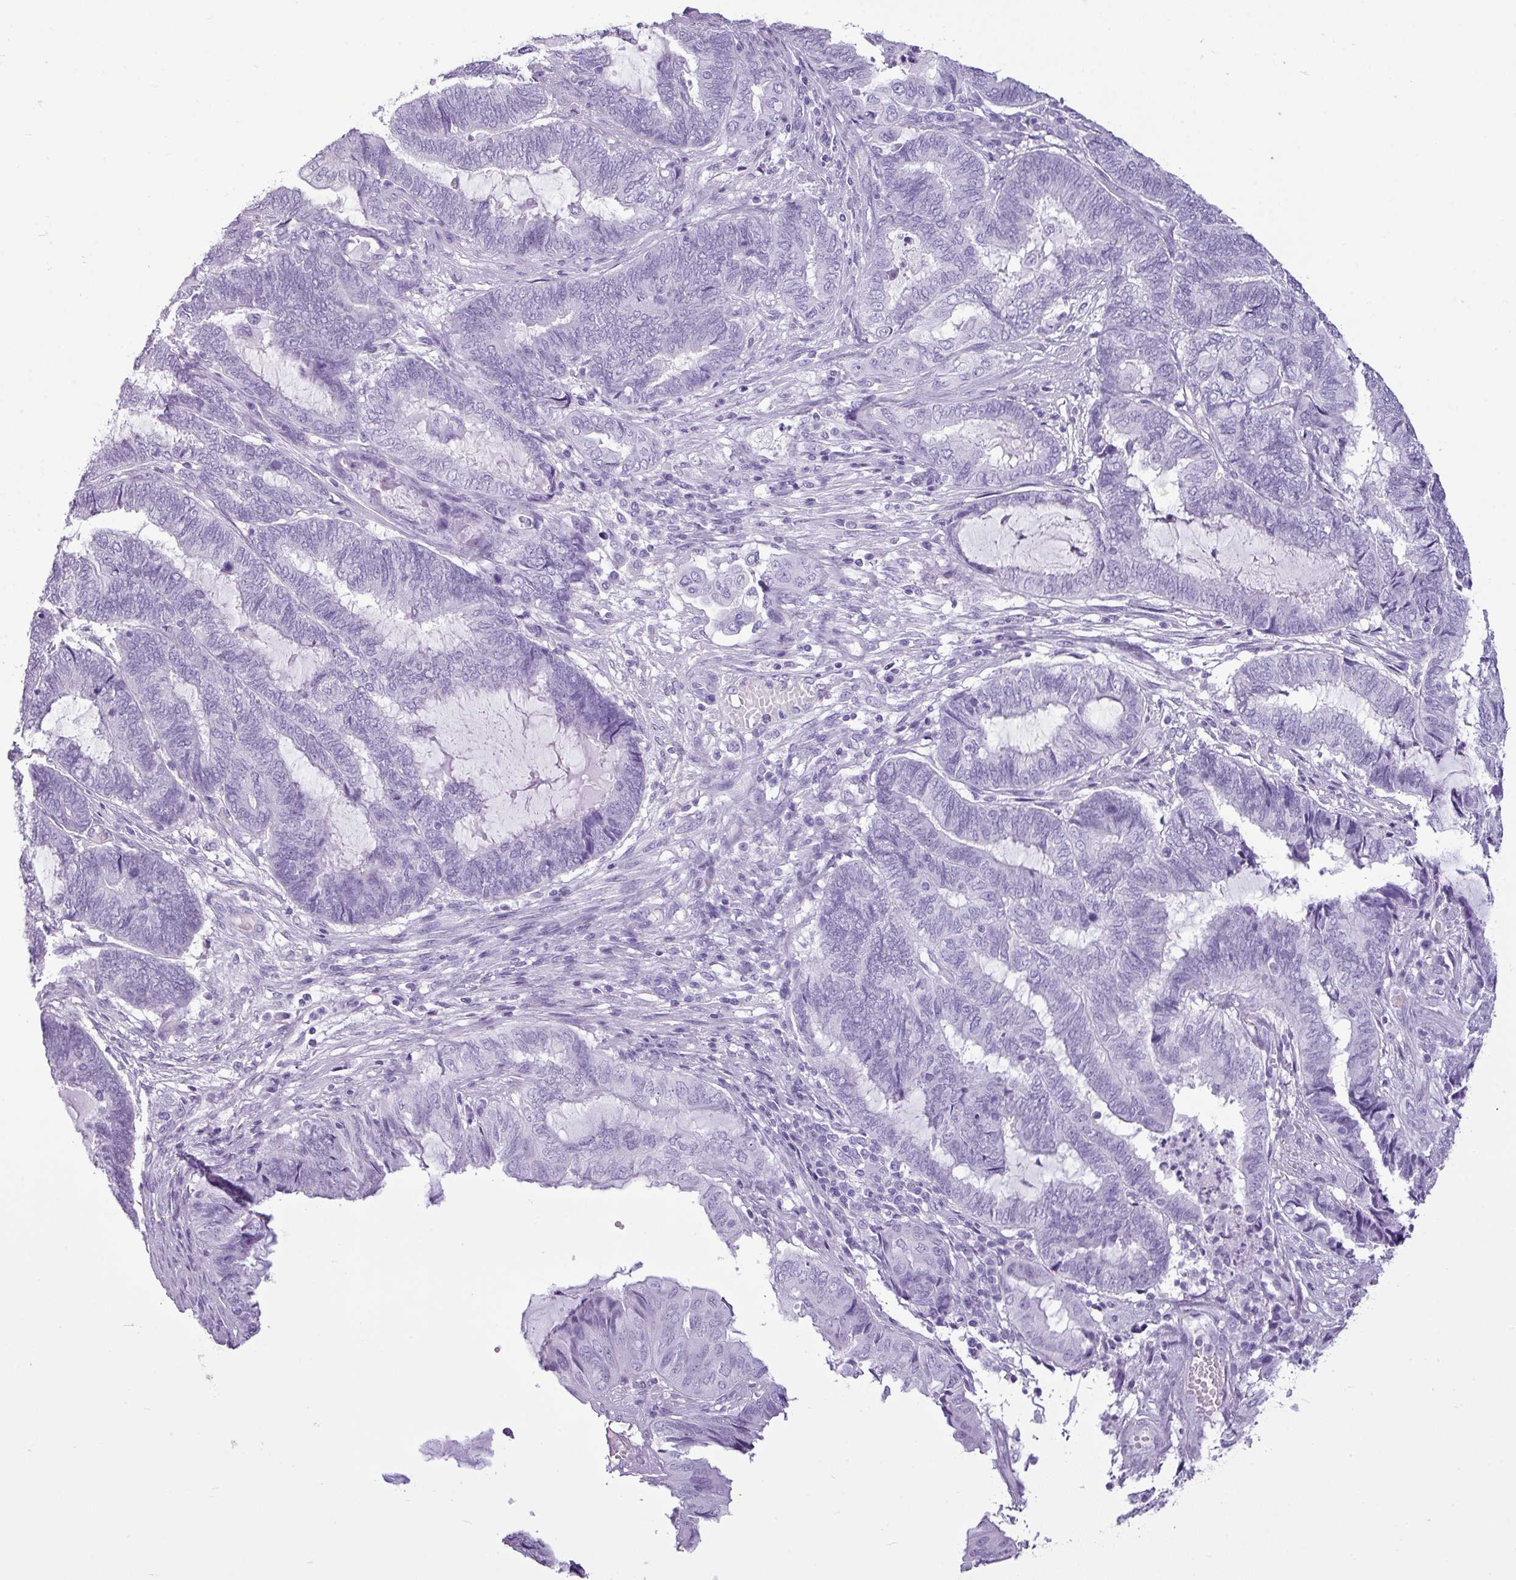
{"staining": {"intensity": "negative", "quantity": "none", "location": "none"}, "tissue": "endometrial cancer", "cell_type": "Tumor cells", "image_type": "cancer", "snomed": [{"axis": "morphology", "description": "Adenocarcinoma, NOS"}, {"axis": "topography", "description": "Uterus"}, {"axis": "topography", "description": "Endometrium"}], "caption": "Tumor cells show no significant protein expression in endometrial cancer.", "gene": "AMY1B", "patient": {"sex": "female", "age": 70}}